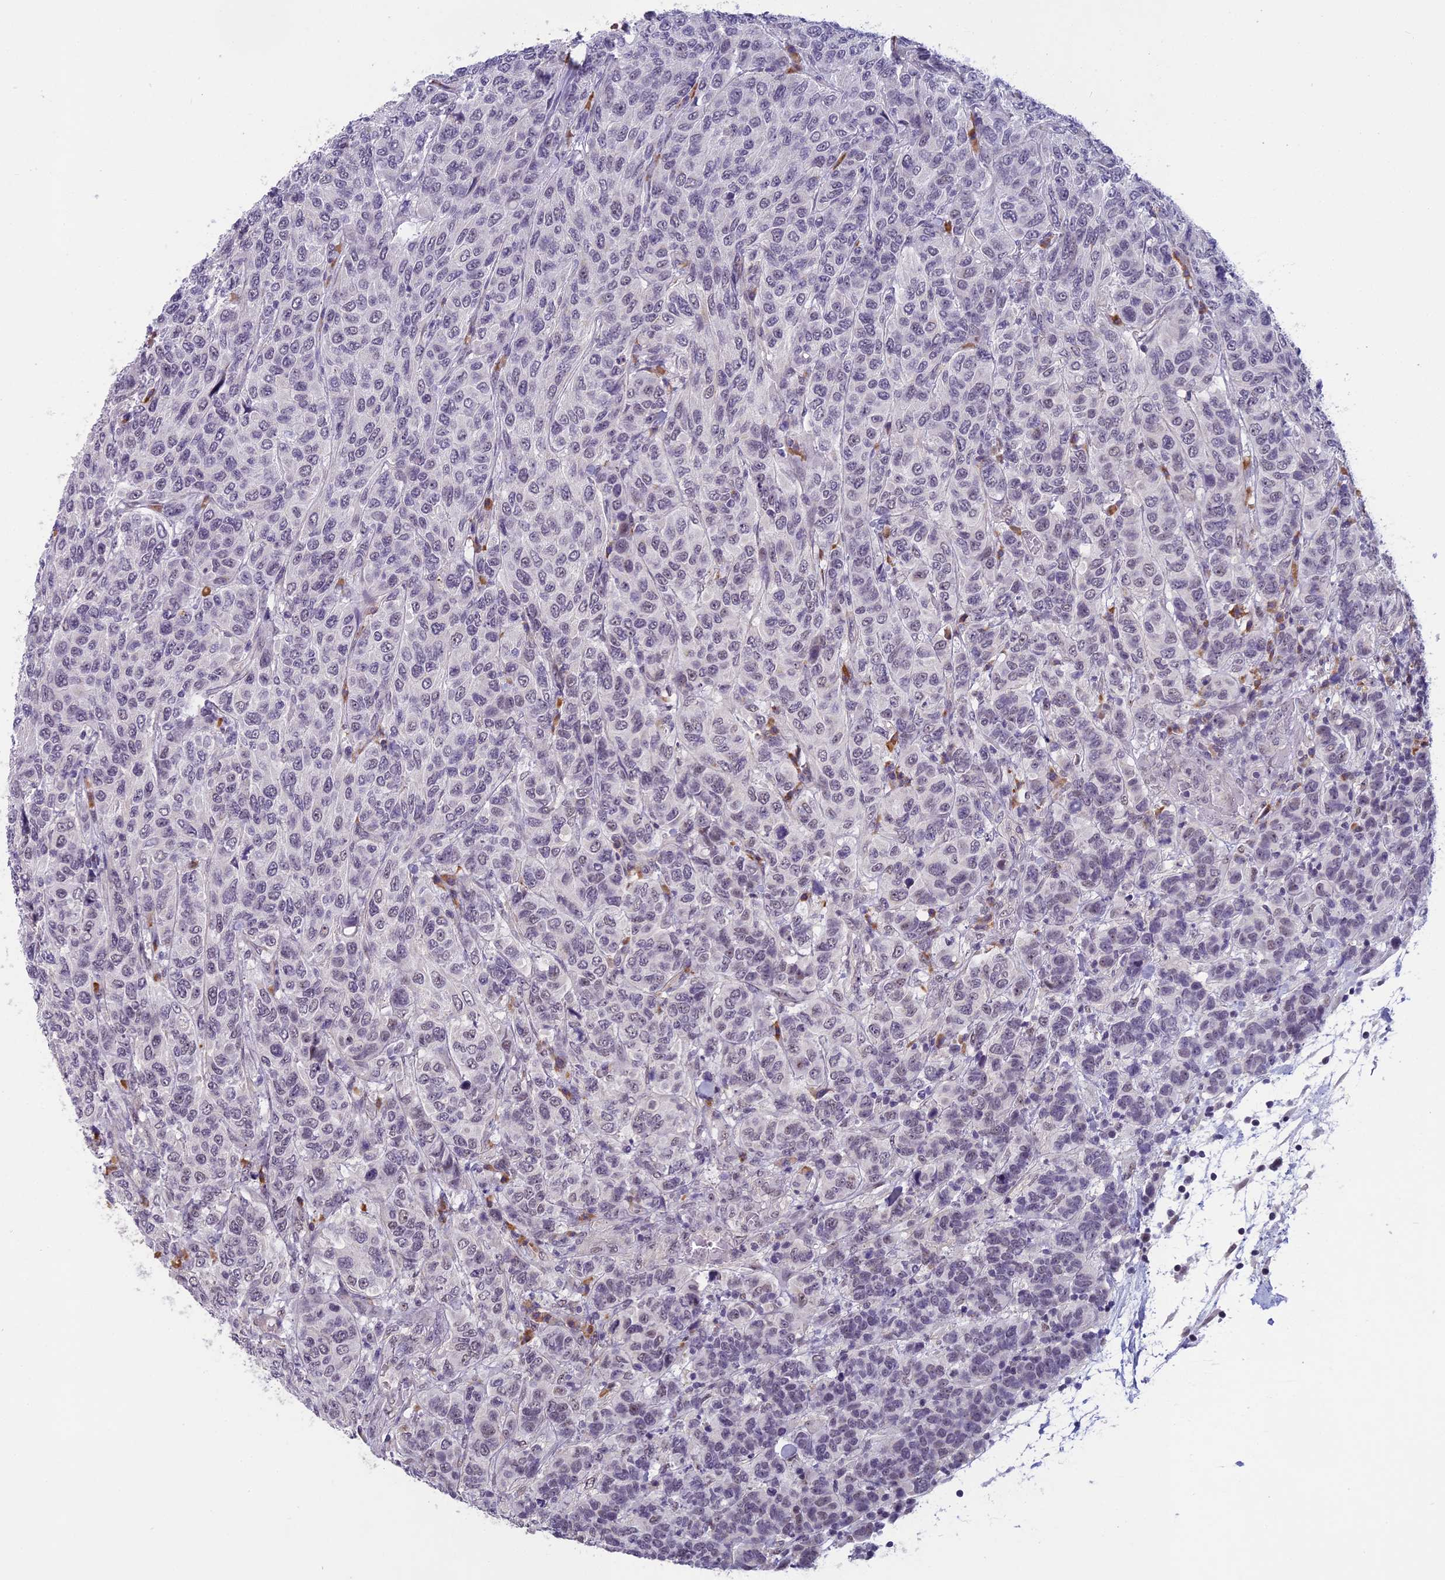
{"staining": {"intensity": "negative", "quantity": "none", "location": "none"}, "tissue": "breast cancer", "cell_type": "Tumor cells", "image_type": "cancer", "snomed": [{"axis": "morphology", "description": "Duct carcinoma"}, {"axis": "topography", "description": "Breast"}], "caption": "Immunohistochemical staining of human breast intraductal carcinoma reveals no significant expression in tumor cells.", "gene": "MORF4L1", "patient": {"sex": "female", "age": 55}}